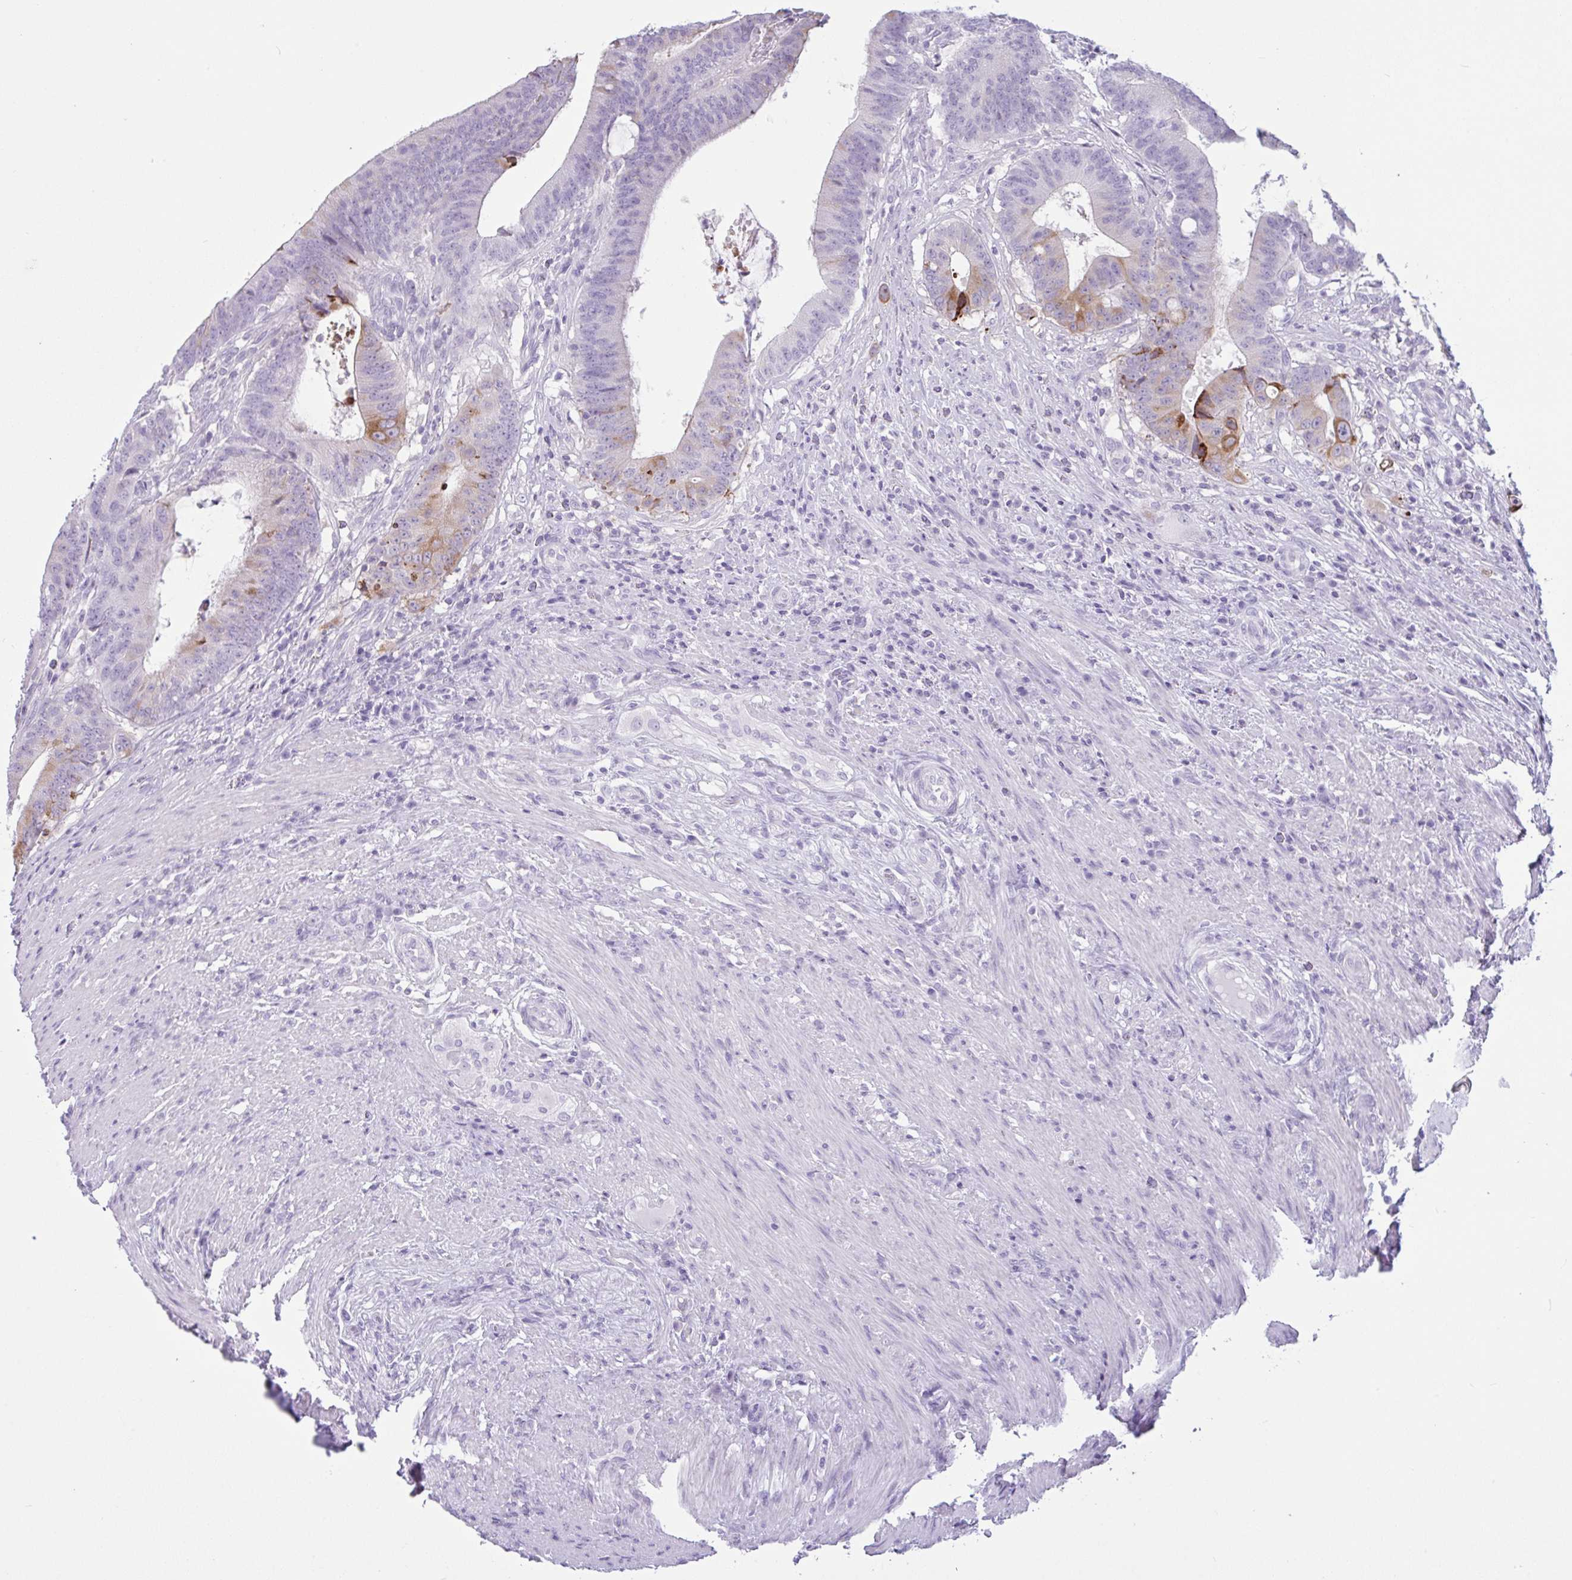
{"staining": {"intensity": "moderate", "quantity": "<25%", "location": "cytoplasmic/membranous"}, "tissue": "colorectal cancer", "cell_type": "Tumor cells", "image_type": "cancer", "snomed": [{"axis": "morphology", "description": "Adenocarcinoma, NOS"}, {"axis": "topography", "description": "Colon"}], "caption": "Colorectal cancer stained with DAB (3,3'-diaminobenzidine) immunohistochemistry displays low levels of moderate cytoplasmic/membranous positivity in about <25% of tumor cells.", "gene": "CTSE", "patient": {"sex": "female", "age": 43}}